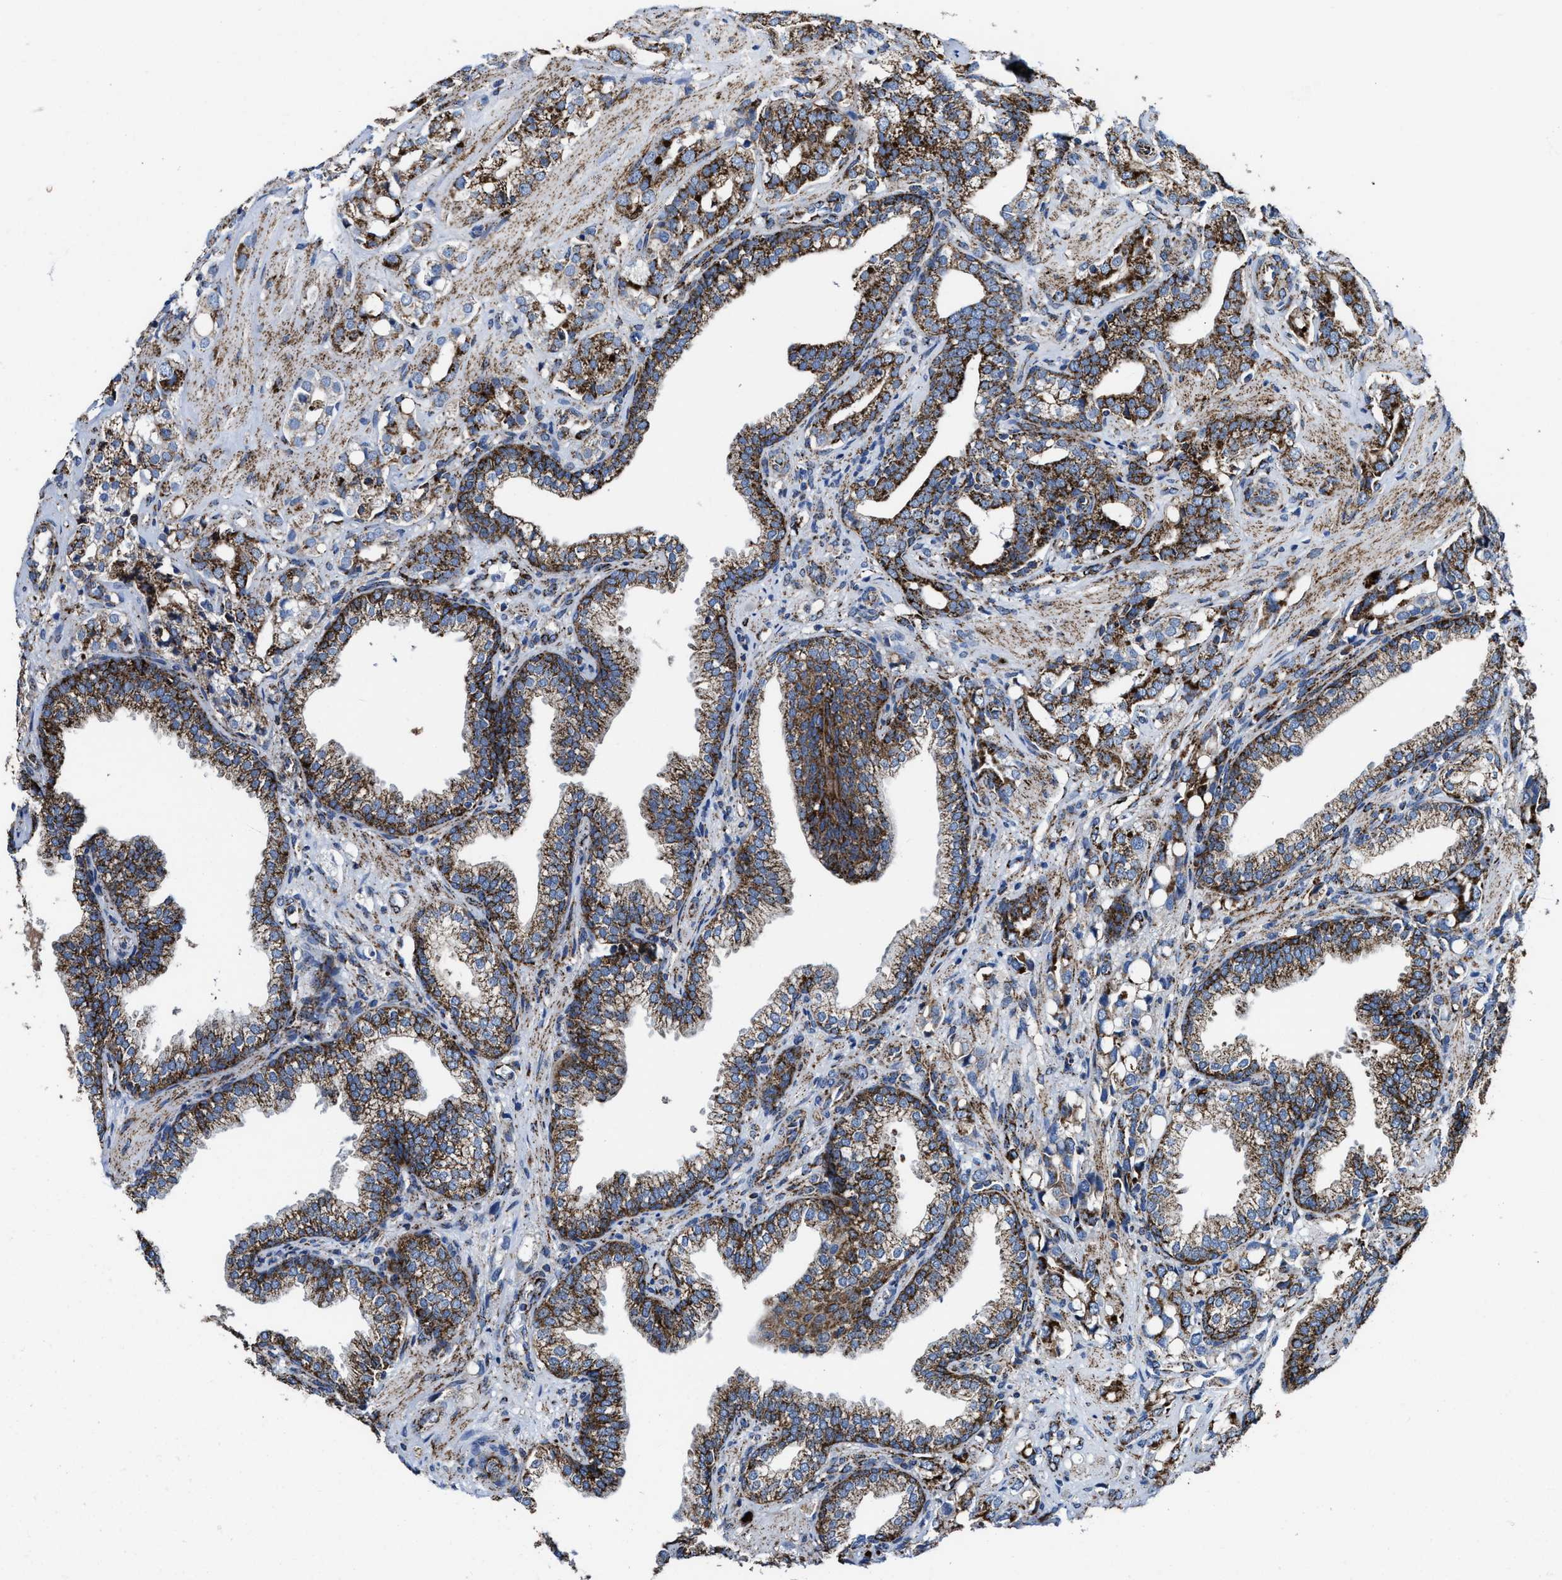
{"staining": {"intensity": "strong", "quantity": "25%-75%", "location": "cytoplasmic/membranous"}, "tissue": "prostate cancer", "cell_type": "Tumor cells", "image_type": "cancer", "snomed": [{"axis": "morphology", "description": "Adenocarcinoma, High grade"}, {"axis": "topography", "description": "Prostate"}], "caption": "Immunohistochemistry staining of prostate cancer, which displays high levels of strong cytoplasmic/membranous positivity in approximately 25%-75% of tumor cells indicating strong cytoplasmic/membranous protein expression. The staining was performed using DAB (3,3'-diaminobenzidine) (brown) for protein detection and nuclei were counterstained in hematoxylin (blue).", "gene": "ALDH1B1", "patient": {"sex": "male", "age": 52}}